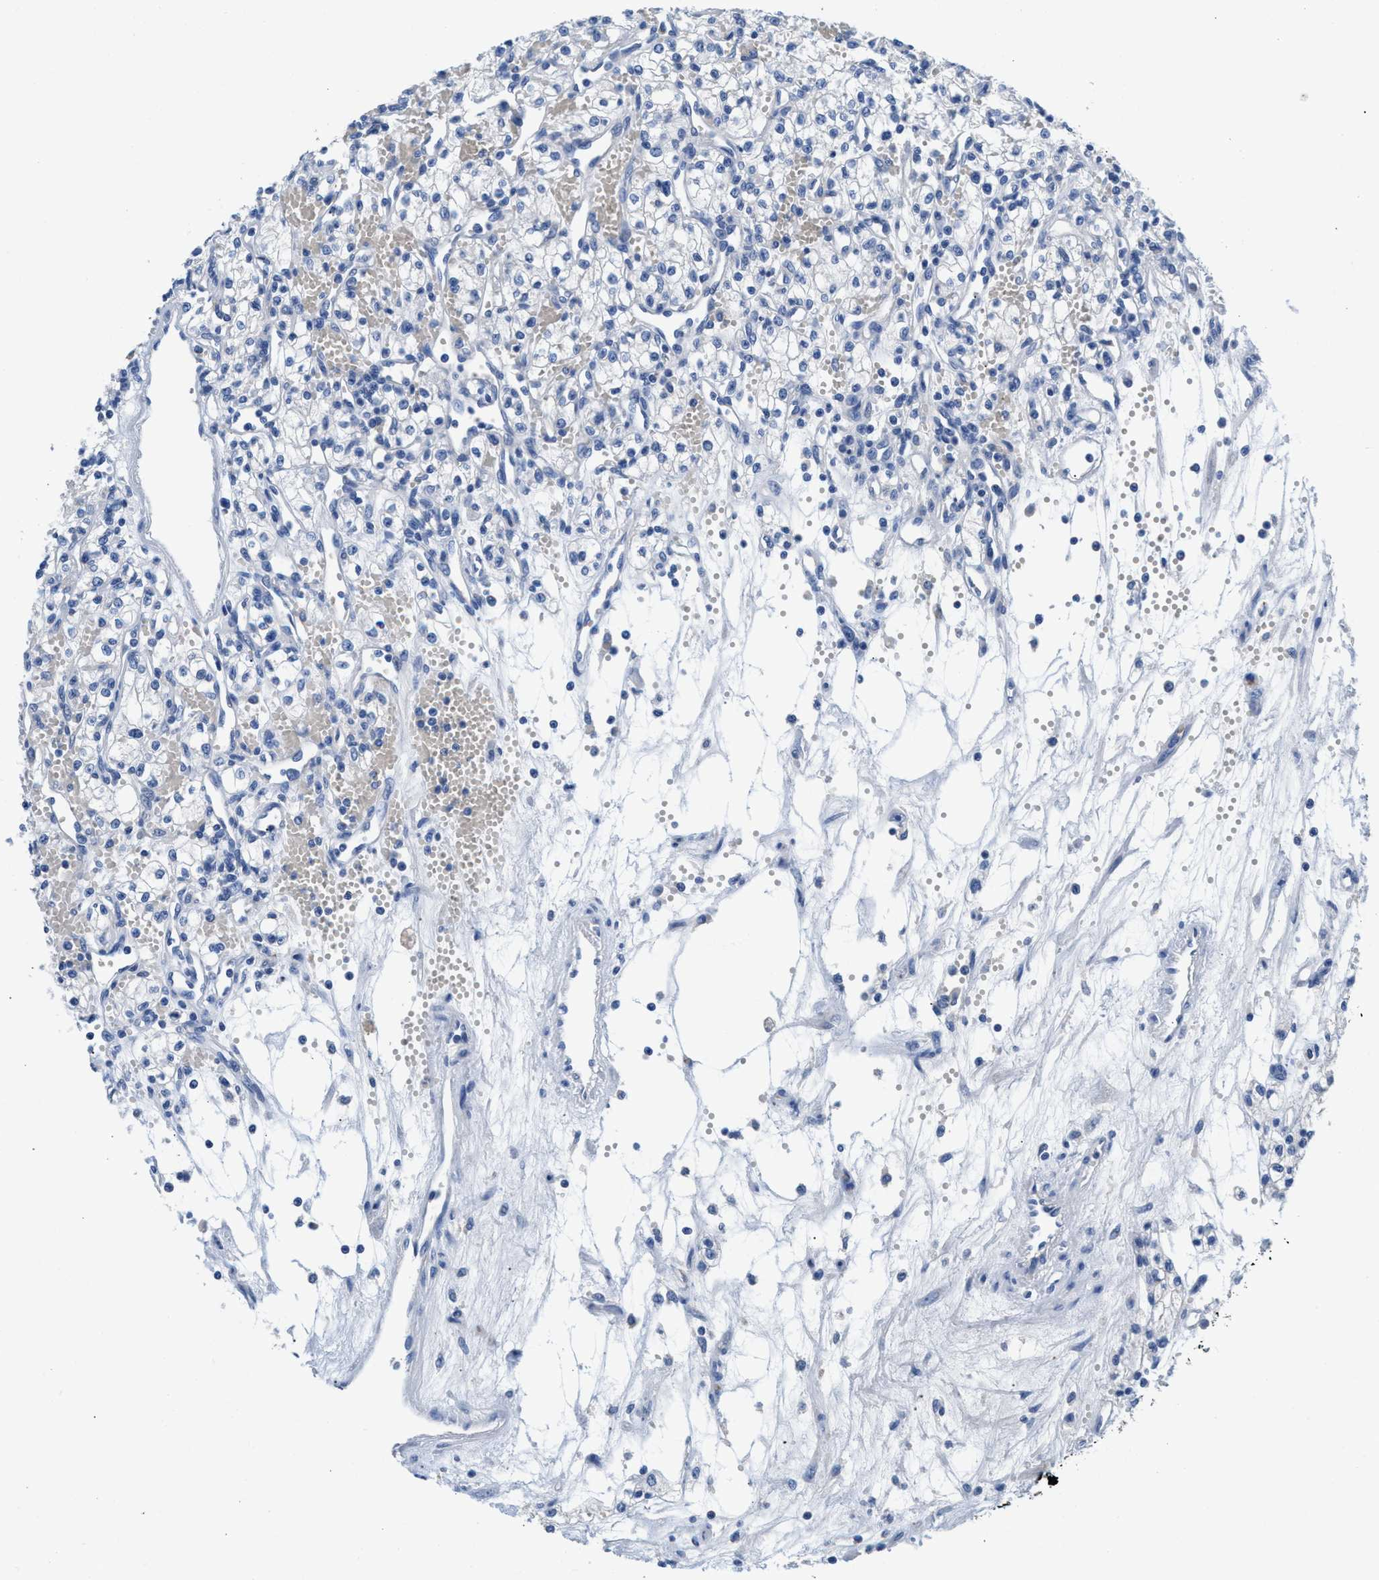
{"staining": {"intensity": "negative", "quantity": "none", "location": "none"}, "tissue": "renal cancer", "cell_type": "Tumor cells", "image_type": "cancer", "snomed": [{"axis": "morphology", "description": "Adenocarcinoma, NOS"}, {"axis": "topography", "description": "Kidney"}], "caption": "A high-resolution image shows IHC staining of renal cancer, which demonstrates no significant staining in tumor cells.", "gene": "SLFN13", "patient": {"sex": "male", "age": 59}}